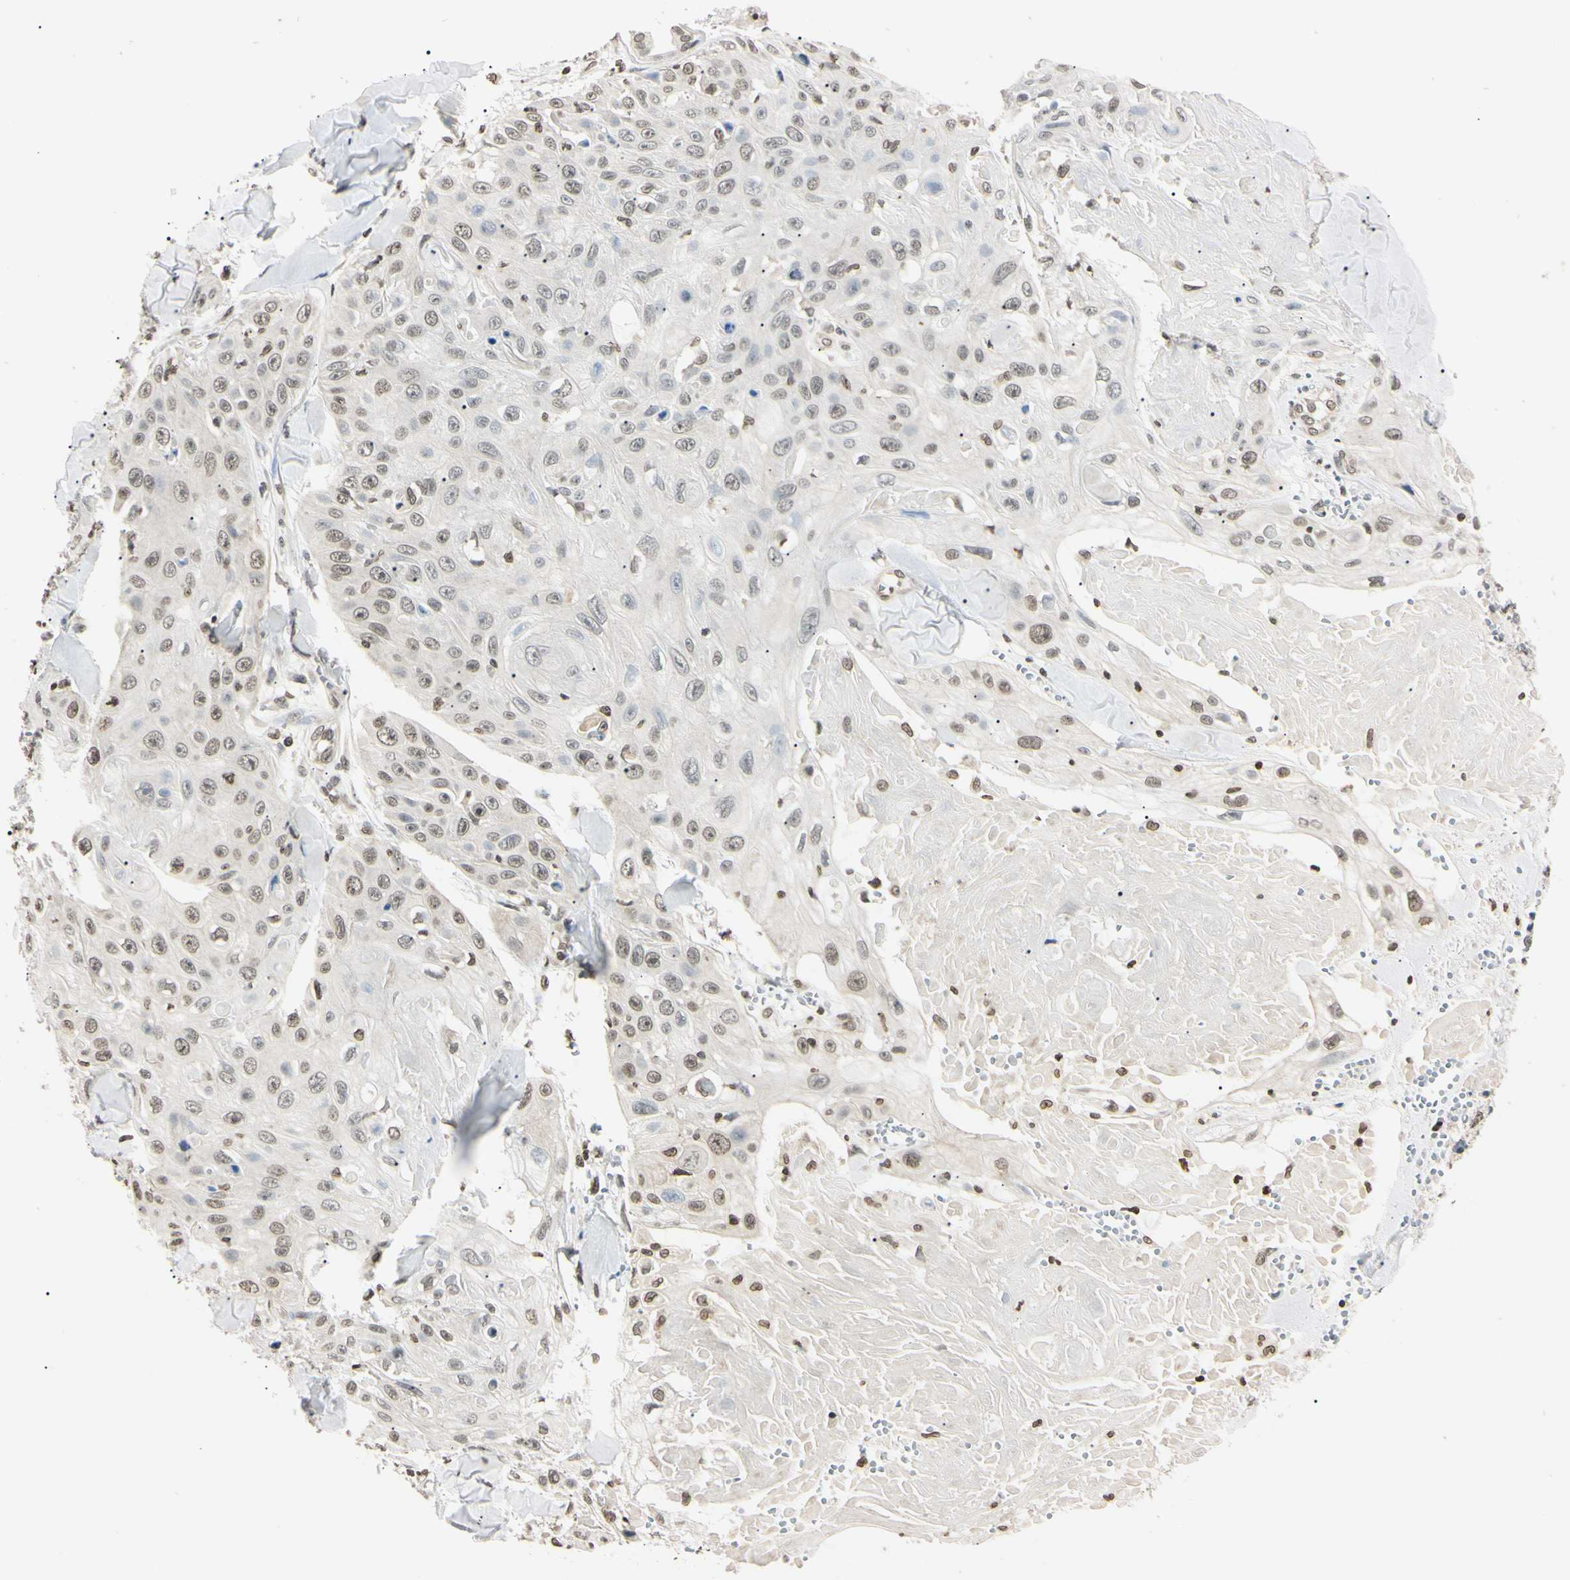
{"staining": {"intensity": "weak", "quantity": "25%-75%", "location": "nuclear"}, "tissue": "skin cancer", "cell_type": "Tumor cells", "image_type": "cancer", "snomed": [{"axis": "morphology", "description": "Squamous cell carcinoma, NOS"}, {"axis": "topography", "description": "Skin"}], "caption": "Weak nuclear protein positivity is appreciated in about 25%-75% of tumor cells in skin squamous cell carcinoma.", "gene": "CDC45", "patient": {"sex": "male", "age": 86}}